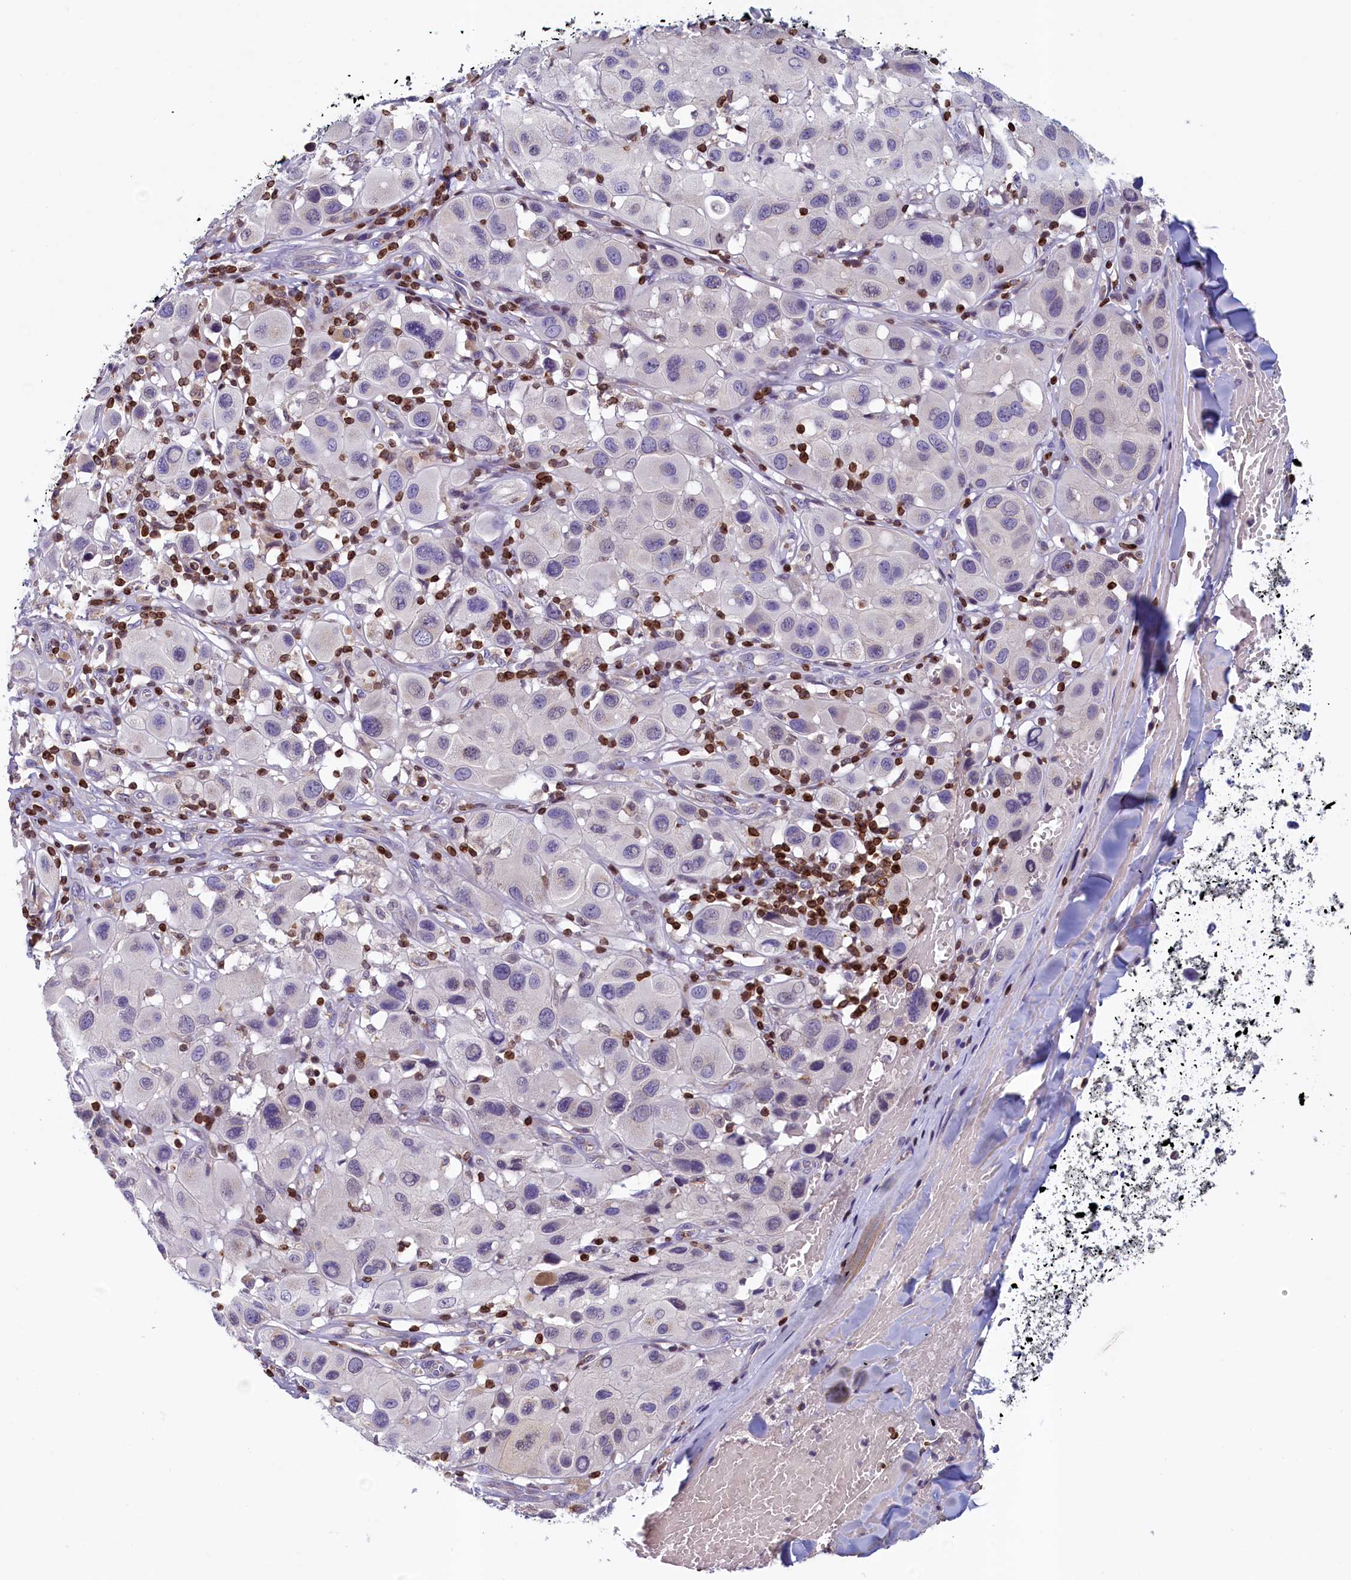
{"staining": {"intensity": "negative", "quantity": "none", "location": "none"}, "tissue": "melanoma", "cell_type": "Tumor cells", "image_type": "cancer", "snomed": [{"axis": "morphology", "description": "Malignant melanoma, Metastatic site"}, {"axis": "topography", "description": "Skin"}], "caption": "Immunohistochemistry (IHC) micrograph of neoplastic tissue: malignant melanoma (metastatic site) stained with DAB (3,3'-diaminobenzidine) displays no significant protein staining in tumor cells.", "gene": "TRAF3IP3", "patient": {"sex": "male", "age": 41}}